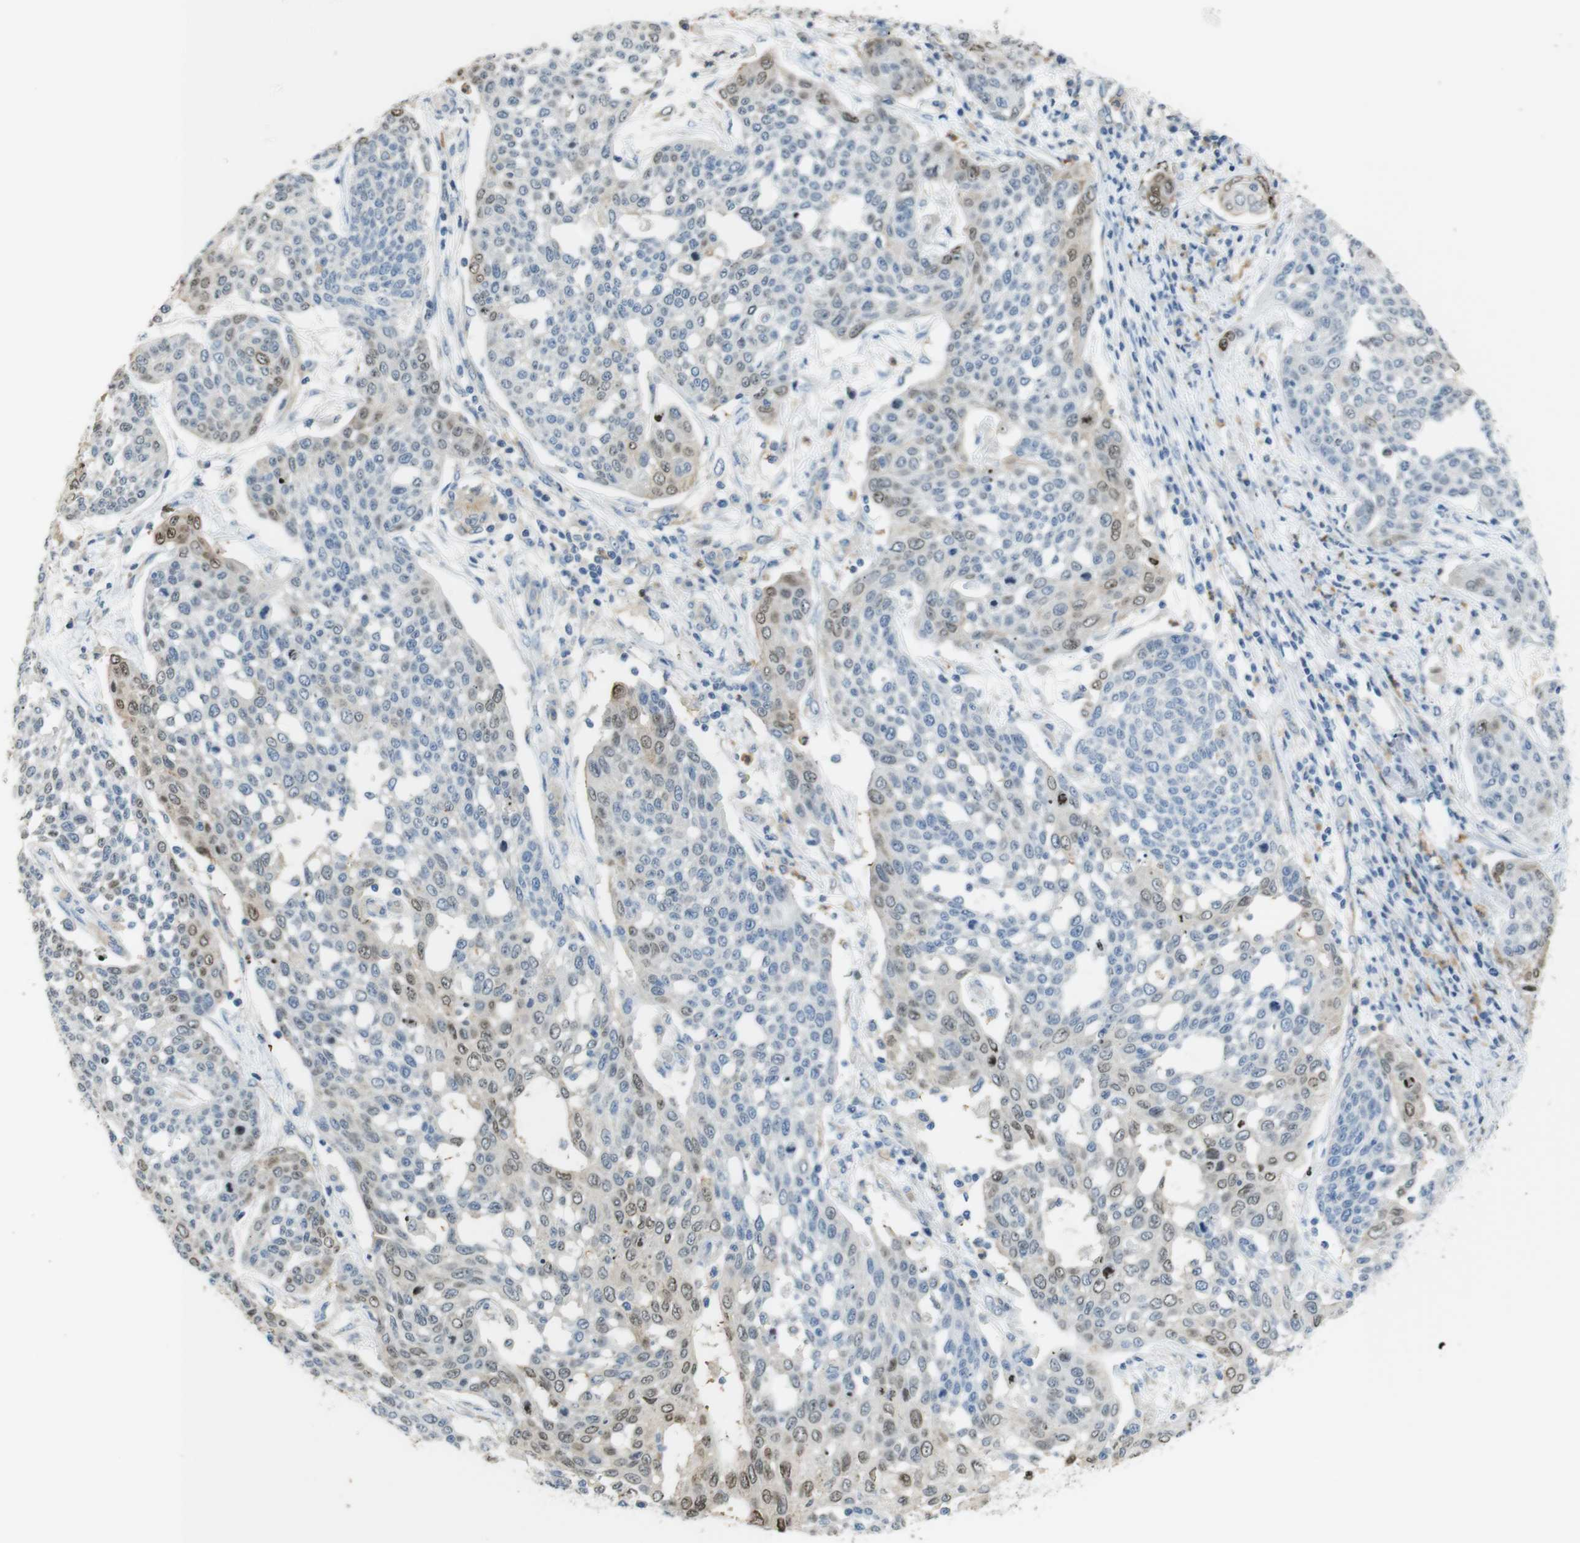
{"staining": {"intensity": "weak", "quantity": "<25%", "location": "nuclear"}, "tissue": "cervical cancer", "cell_type": "Tumor cells", "image_type": "cancer", "snomed": [{"axis": "morphology", "description": "Squamous cell carcinoma, NOS"}, {"axis": "topography", "description": "Cervix"}], "caption": "IHC of human cervical squamous cell carcinoma shows no expression in tumor cells.", "gene": "PCDH10", "patient": {"sex": "female", "age": 34}}